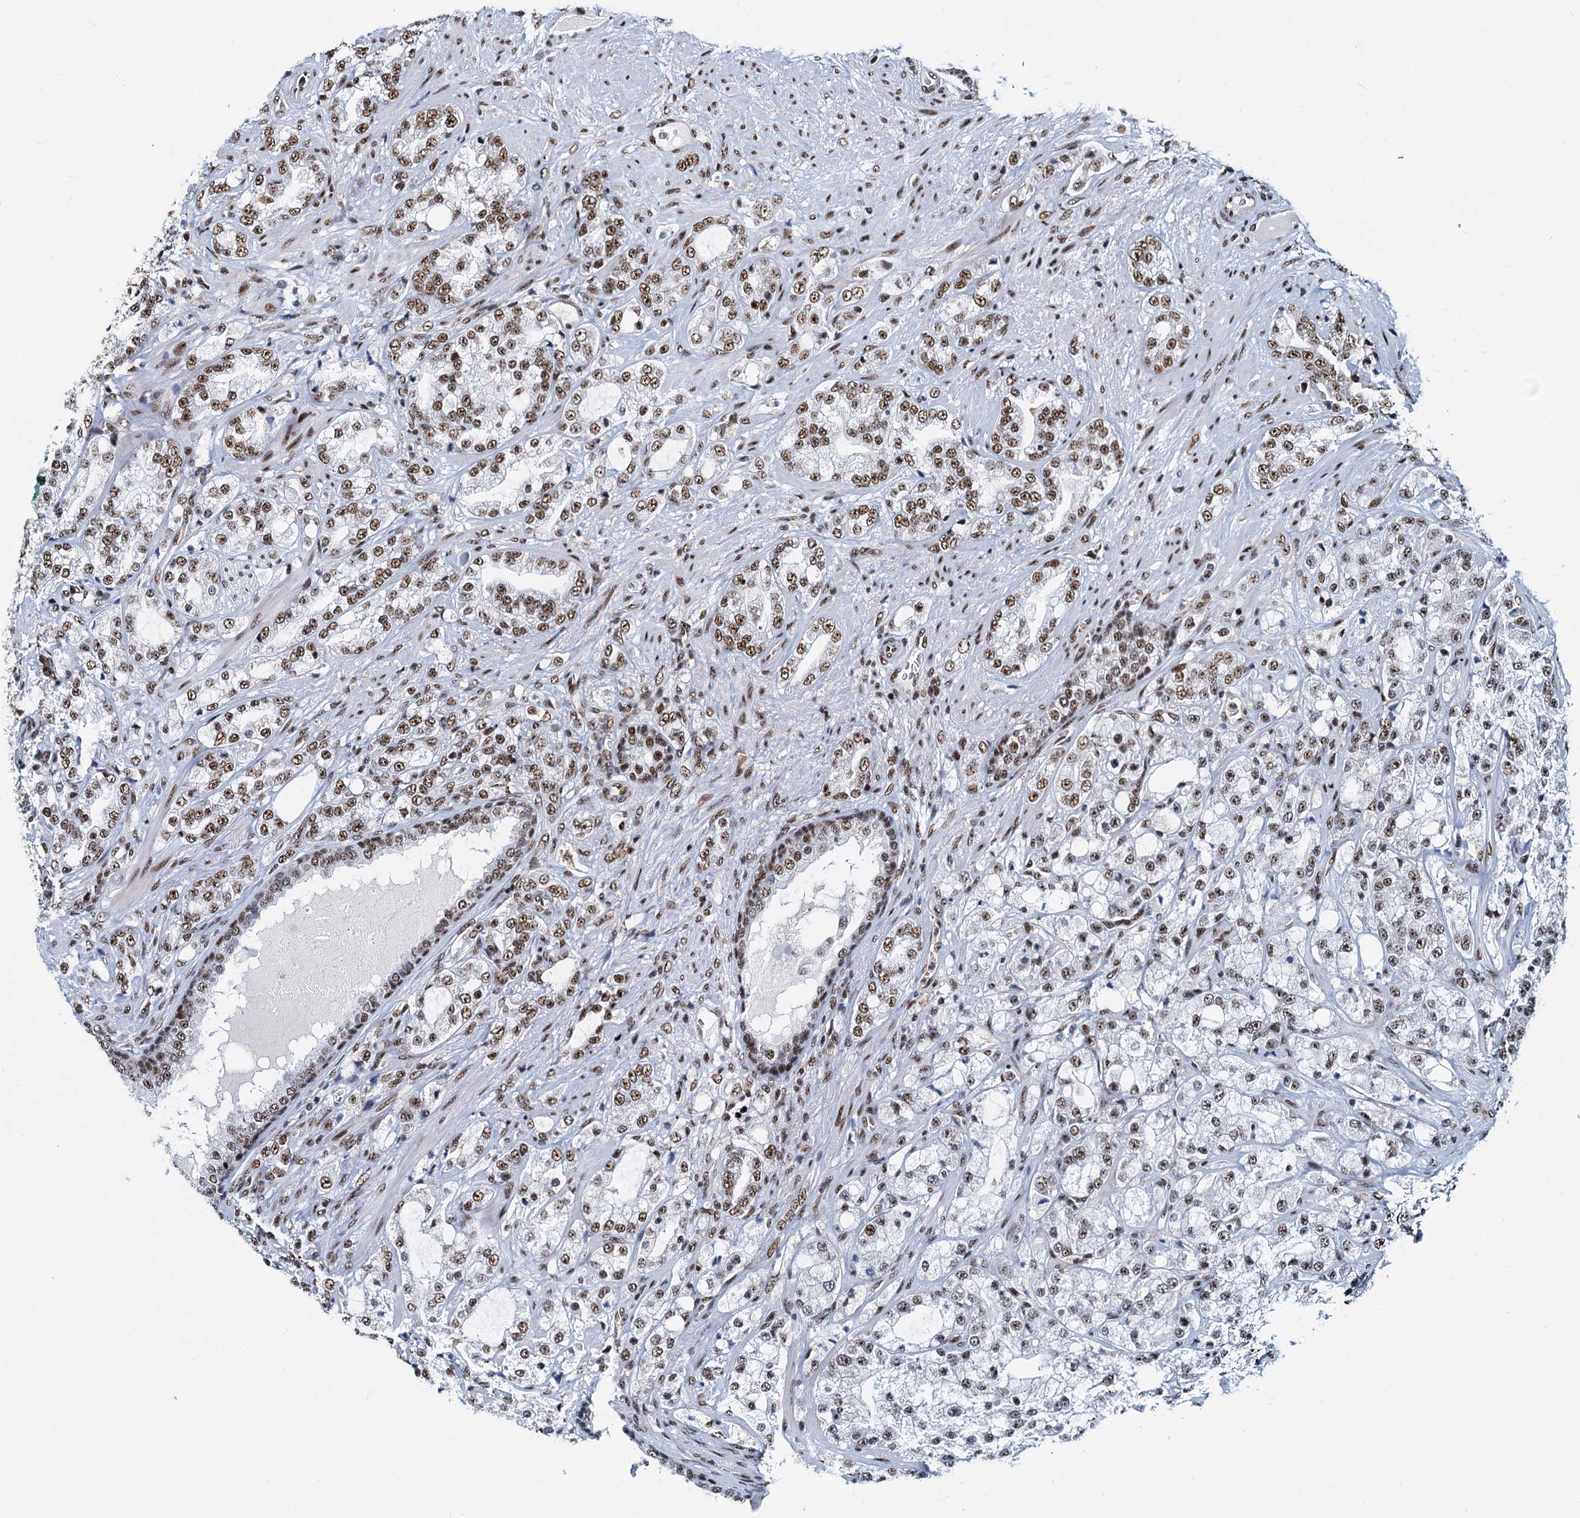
{"staining": {"intensity": "moderate", "quantity": "25%-75%", "location": "nuclear"}, "tissue": "prostate cancer", "cell_type": "Tumor cells", "image_type": "cancer", "snomed": [{"axis": "morphology", "description": "Adenocarcinoma, High grade"}, {"axis": "topography", "description": "Prostate"}], "caption": "Immunohistochemistry micrograph of human prostate cancer stained for a protein (brown), which demonstrates medium levels of moderate nuclear expression in approximately 25%-75% of tumor cells.", "gene": "RBM26", "patient": {"sex": "male", "age": 64}}